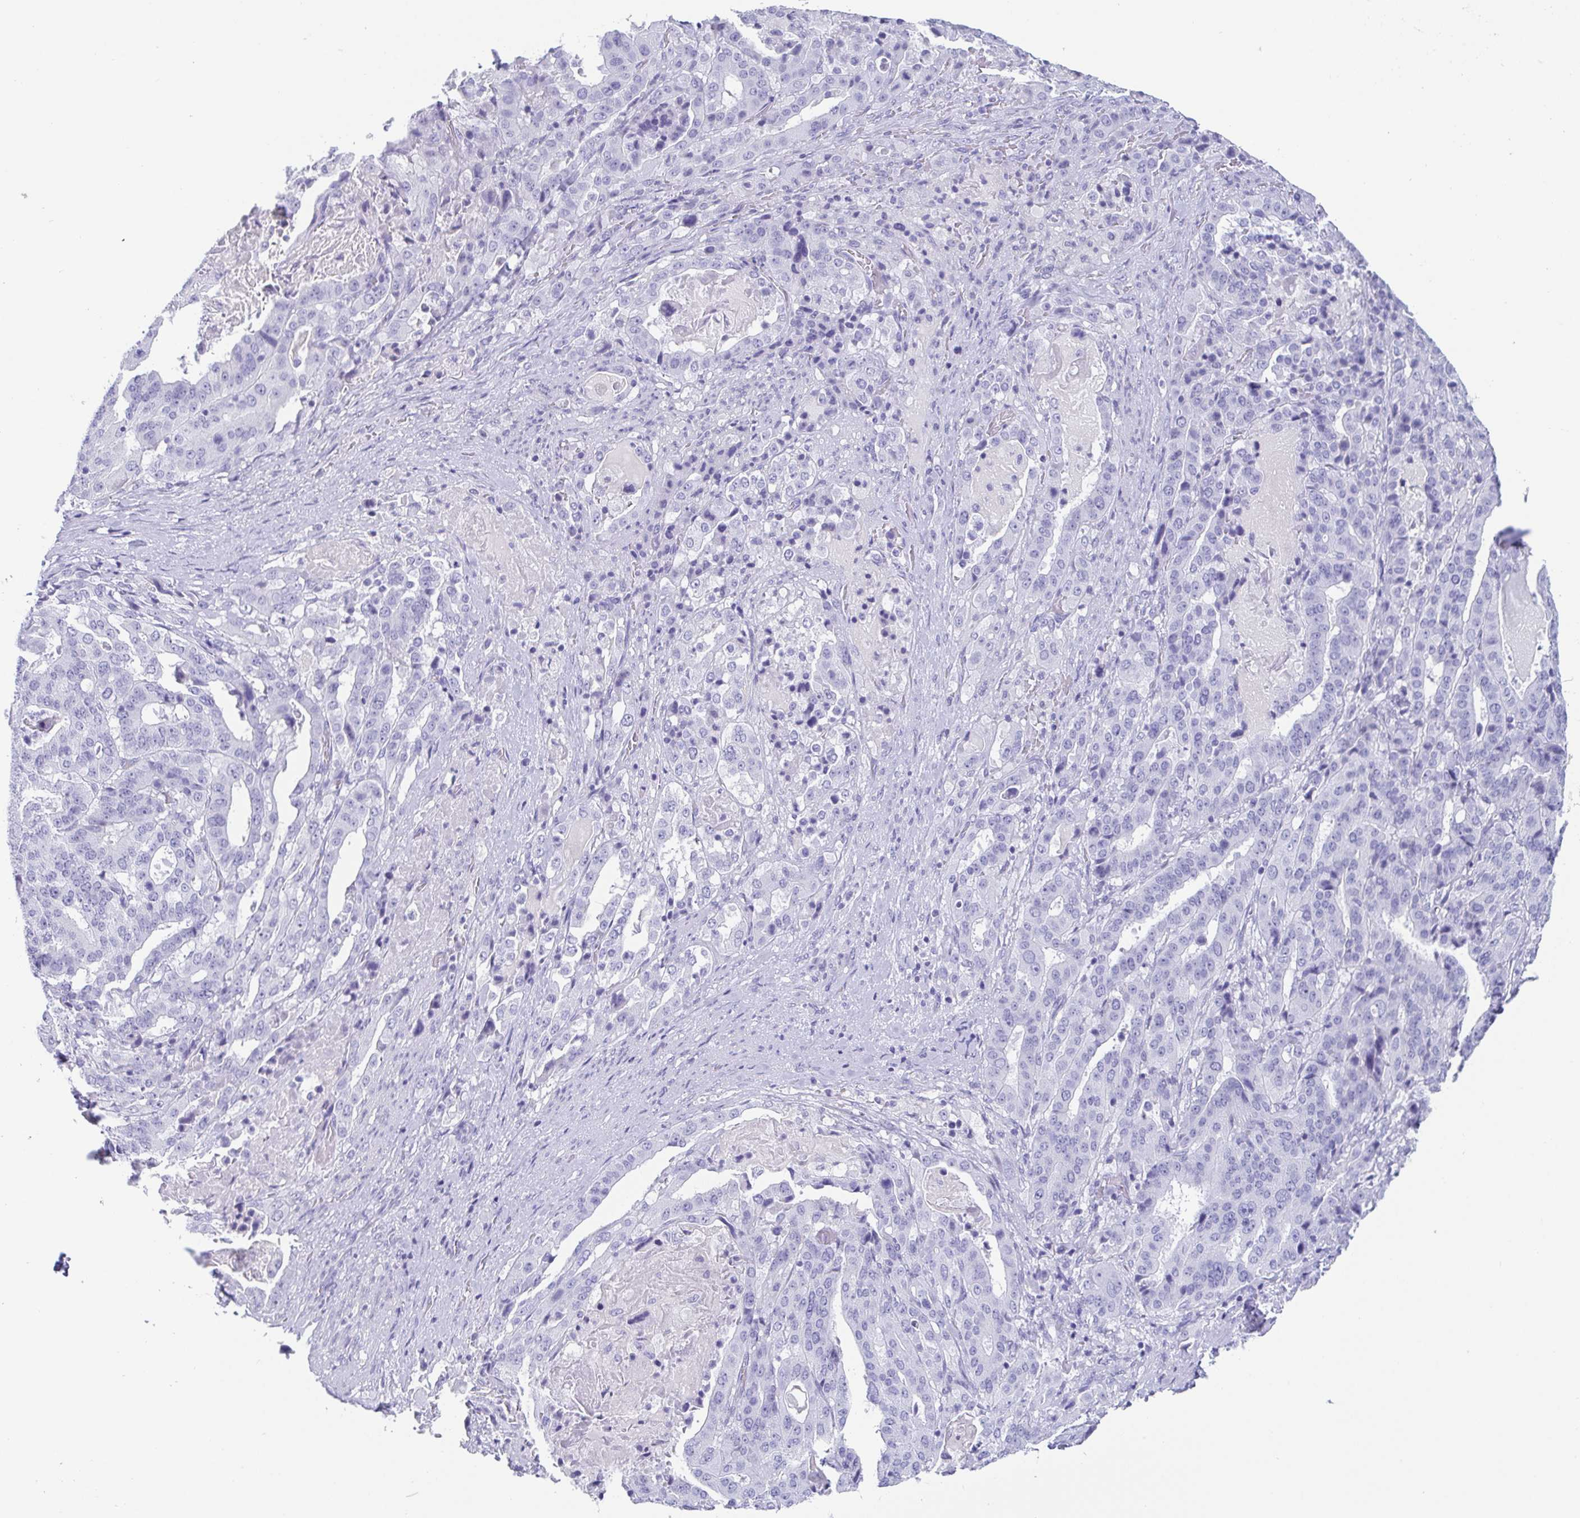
{"staining": {"intensity": "negative", "quantity": "none", "location": "none"}, "tissue": "stomach cancer", "cell_type": "Tumor cells", "image_type": "cancer", "snomed": [{"axis": "morphology", "description": "Adenocarcinoma, NOS"}, {"axis": "topography", "description": "Stomach"}], "caption": "A photomicrograph of human stomach adenocarcinoma is negative for staining in tumor cells.", "gene": "SCGN", "patient": {"sex": "male", "age": 48}}